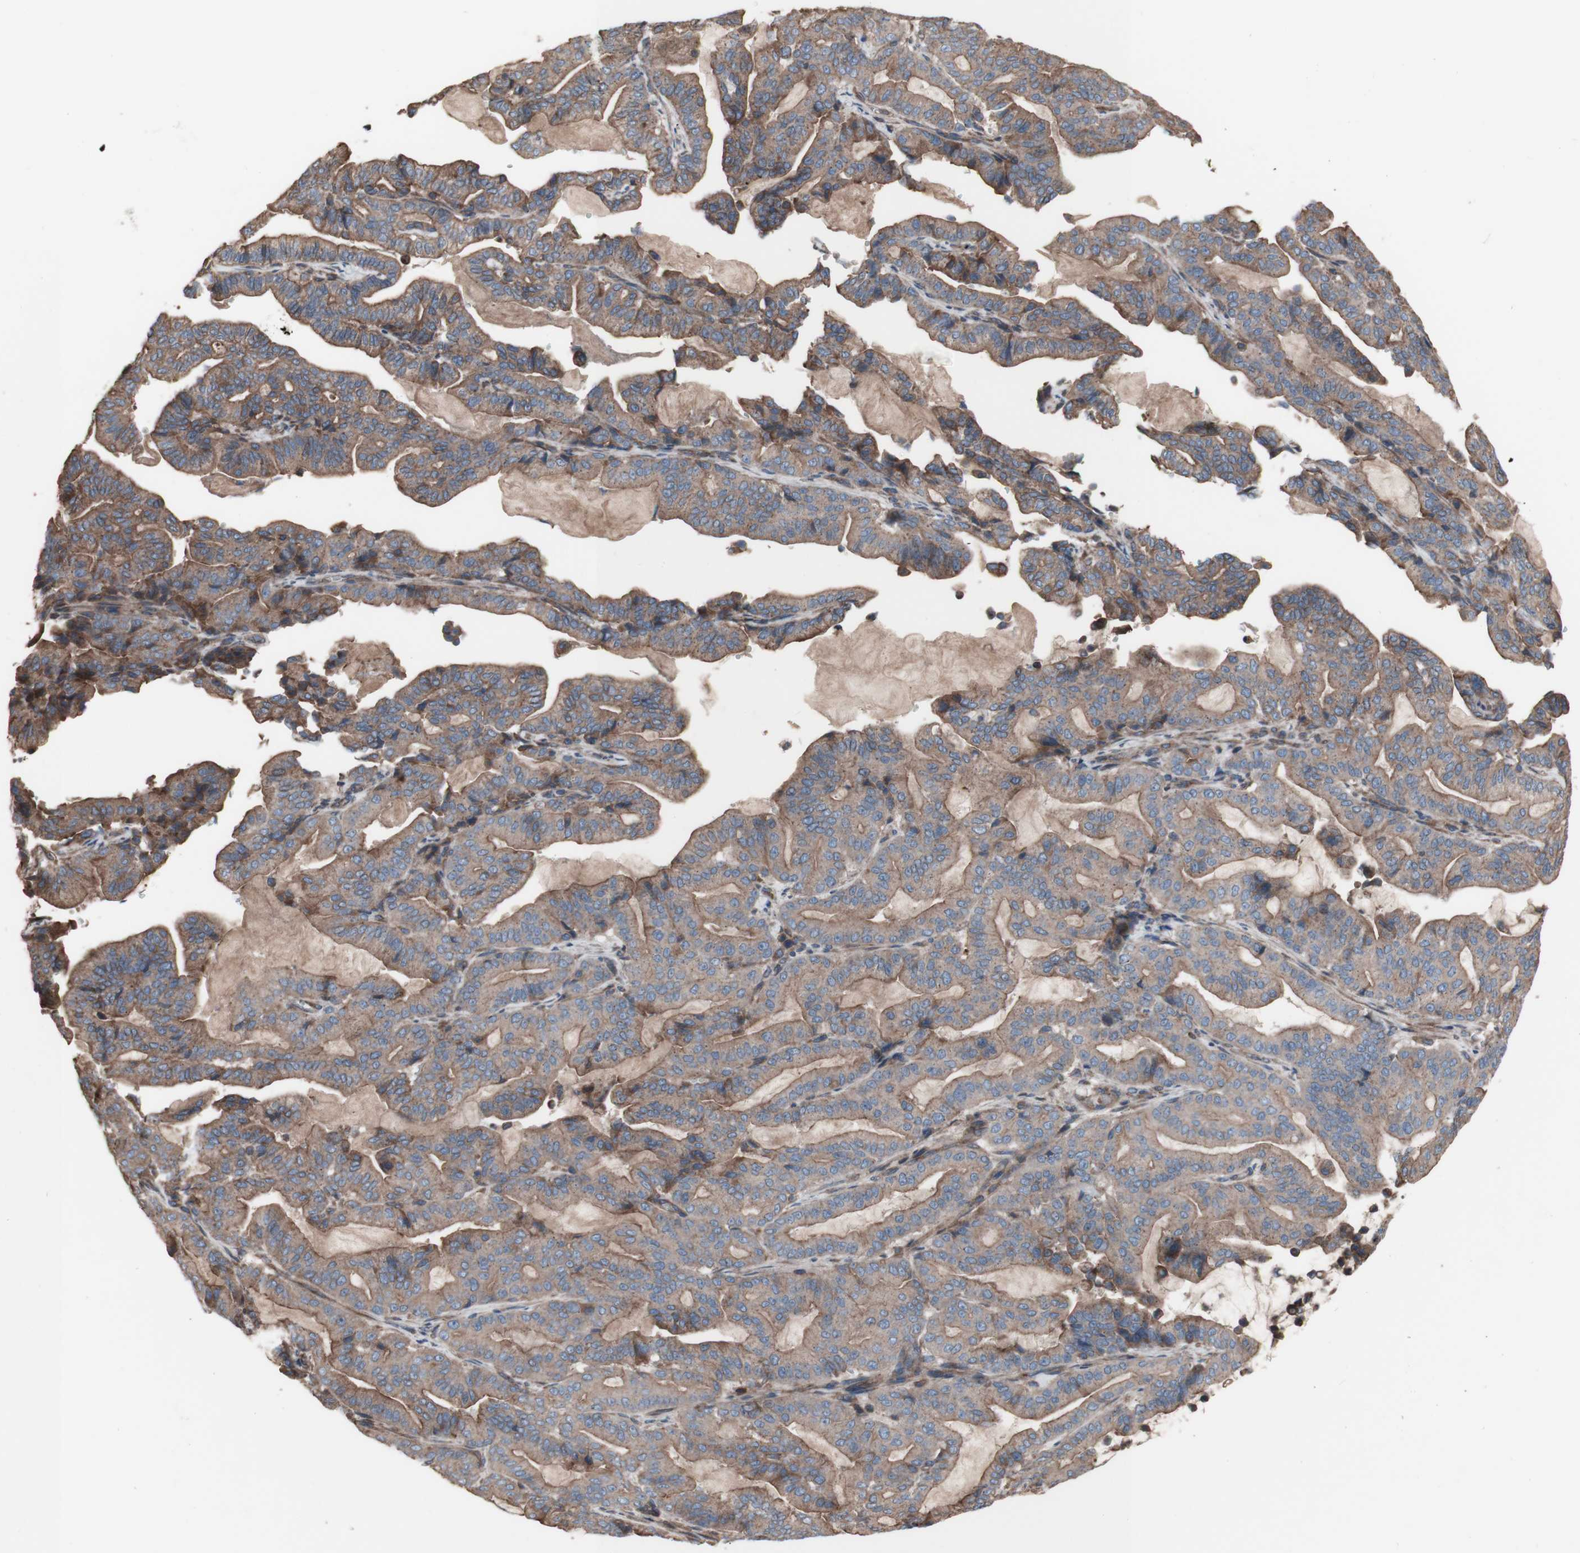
{"staining": {"intensity": "moderate", "quantity": ">75%", "location": "cytoplasmic/membranous"}, "tissue": "pancreatic cancer", "cell_type": "Tumor cells", "image_type": "cancer", "snomed": [{"axis": "morphology", "description": "Adenocarcinoma, NOS"}, {"axis": "topography", "description": "Pancreas"}], "caption": "Pancreatic adenocarcinoma tissue demonstrates moderate cytoplasmic/membranous staining in about >75% of tumor cells (brown staining indicates protein expression, while blue staining denotes nuclei).", "gene": "COPB1", "patient": {"sex": "male", "age": 63}}